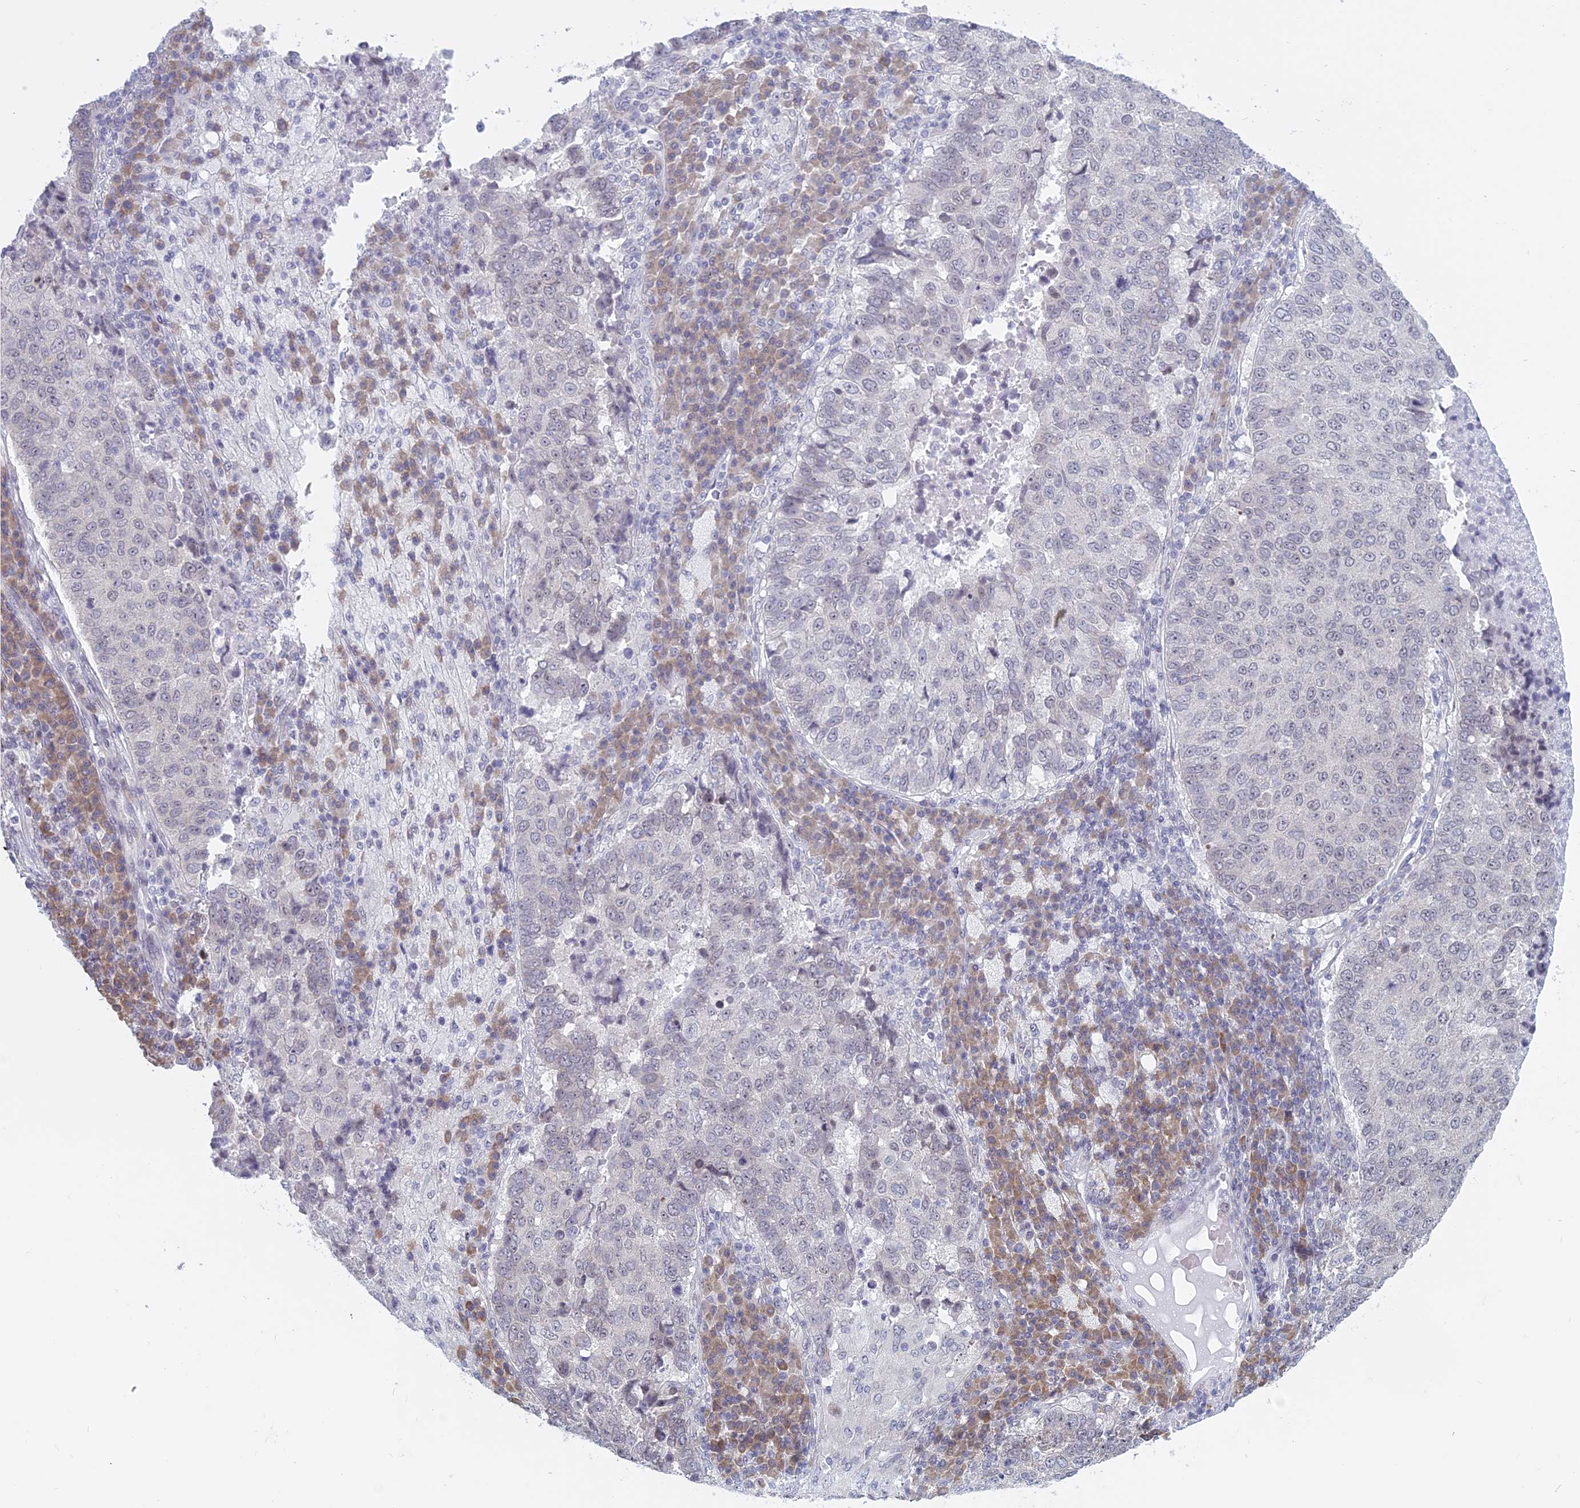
{"staining": {"intensity": "negative", "quantity": "none", "location": "none"}, "tissue": "lung cancer", "cell_type": "Tumor cells", "image_type": "cancer", "snomed": [{"axis": "morphology", "description": "Squamous cell carcinoma, NOS"}, {"axis": "topography", "description": "Lung"}], "caption": "Immunohistochemical staining of lung squamous cell carcinoma shows no significant positivity in tumor cells.", "gene": "RPS19BP1", "patient": {"sex": "male", "age": 73}}